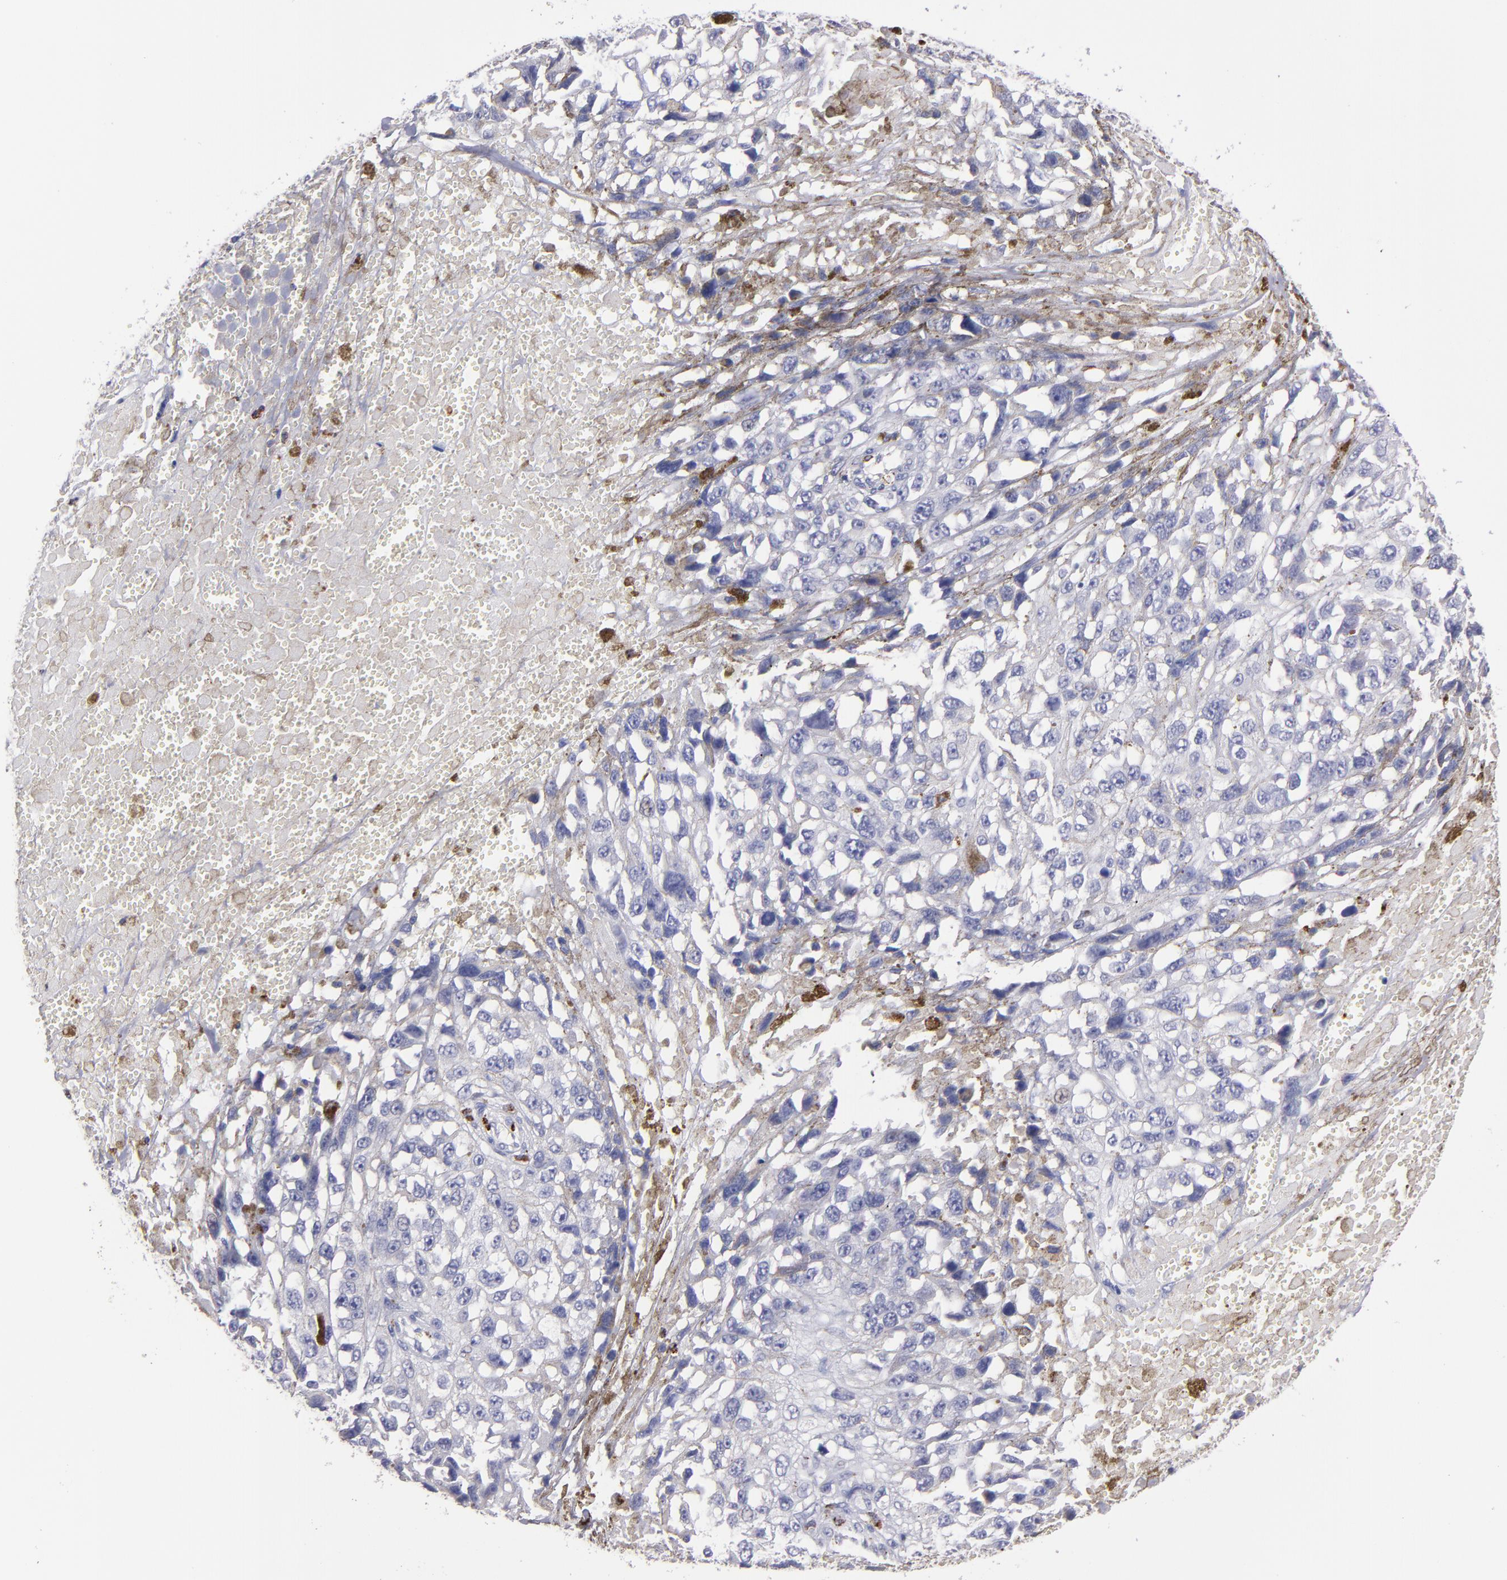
{"staining": {"intensity": "negative", "quantity": "none", "location": "none"}, "tissue": "melanoma", "cell_type": "Tumor cells", "image_type": "cancer", "snomed": [{"axis": "morphology", "description": "Malignant melanoma, Metastatic site"}, {"axis": "topography", "description": "Lymph node"}], "caption": "Photomicrograph shows no significant protein staining in tumor cells of malignant melanoma (metastatic site). (Stains: DAB (3,3'-diaminobenzidine) immunohistochemistry with hematoxylin counter stain, Microscopy: brightfield microscopy at high magnification).", "gene": "CTSS", "patient": {"sex": "male", "age": 59}}